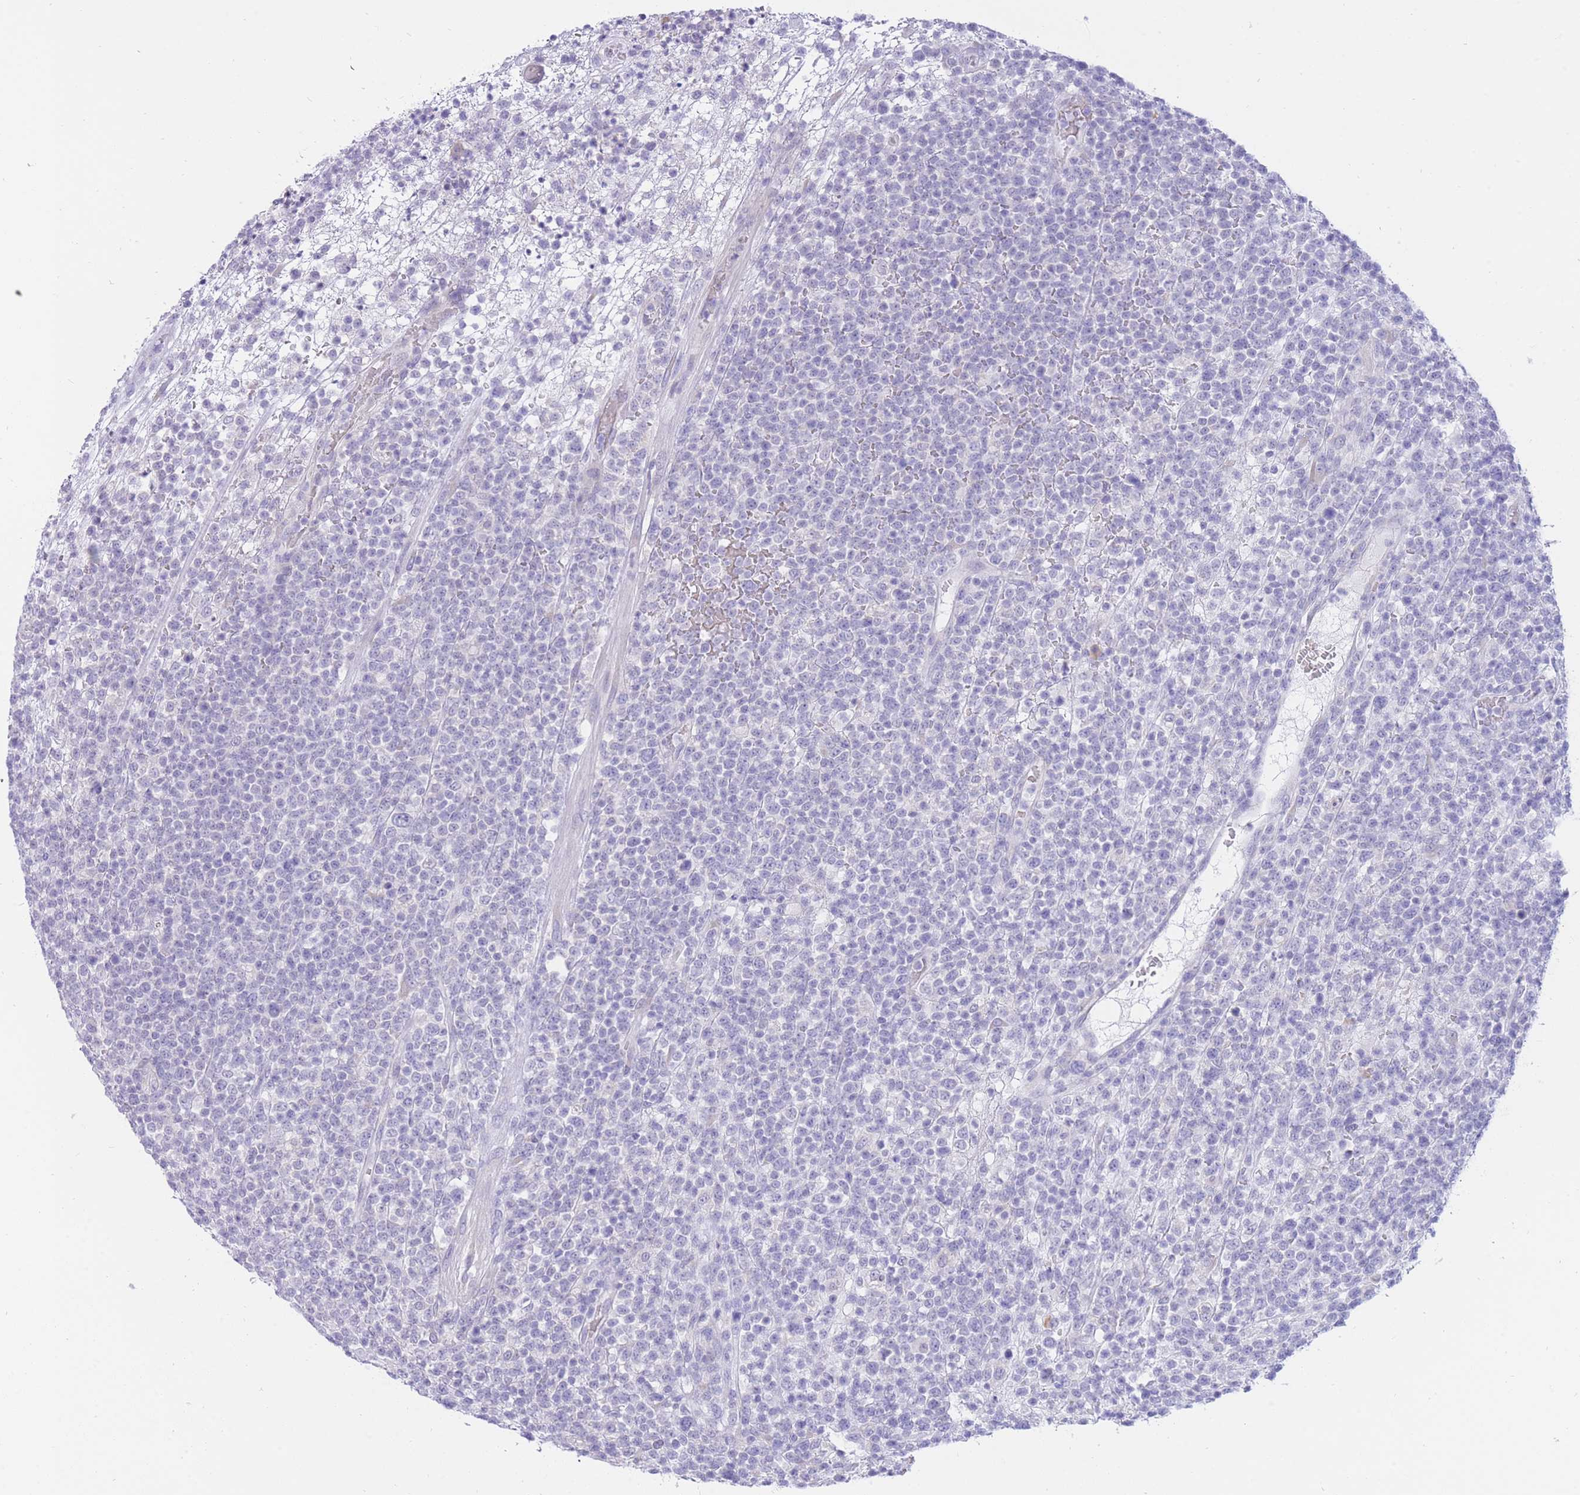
{"staining": {"intensity": "negative", "quantity": "none", "location": "none"}, "tissue": "lymphoma", "cell_type": "Tumor cells", "image_type": "cancer", "snomed": [{"axis": "morphology", "description": "Malignant lymphoma, non-Hodgkin's type, High grade"}, {"axis": "topography", "description": "Colon"}], "caption": "A micrograph of lymphoma stained for a protein displays no brown staining in tumor cells. (Immunohistochemistry, brightfield microscopy, high magnification).", "gene": "SSUH2", "patient": {"sex": "female", "age": 53}}